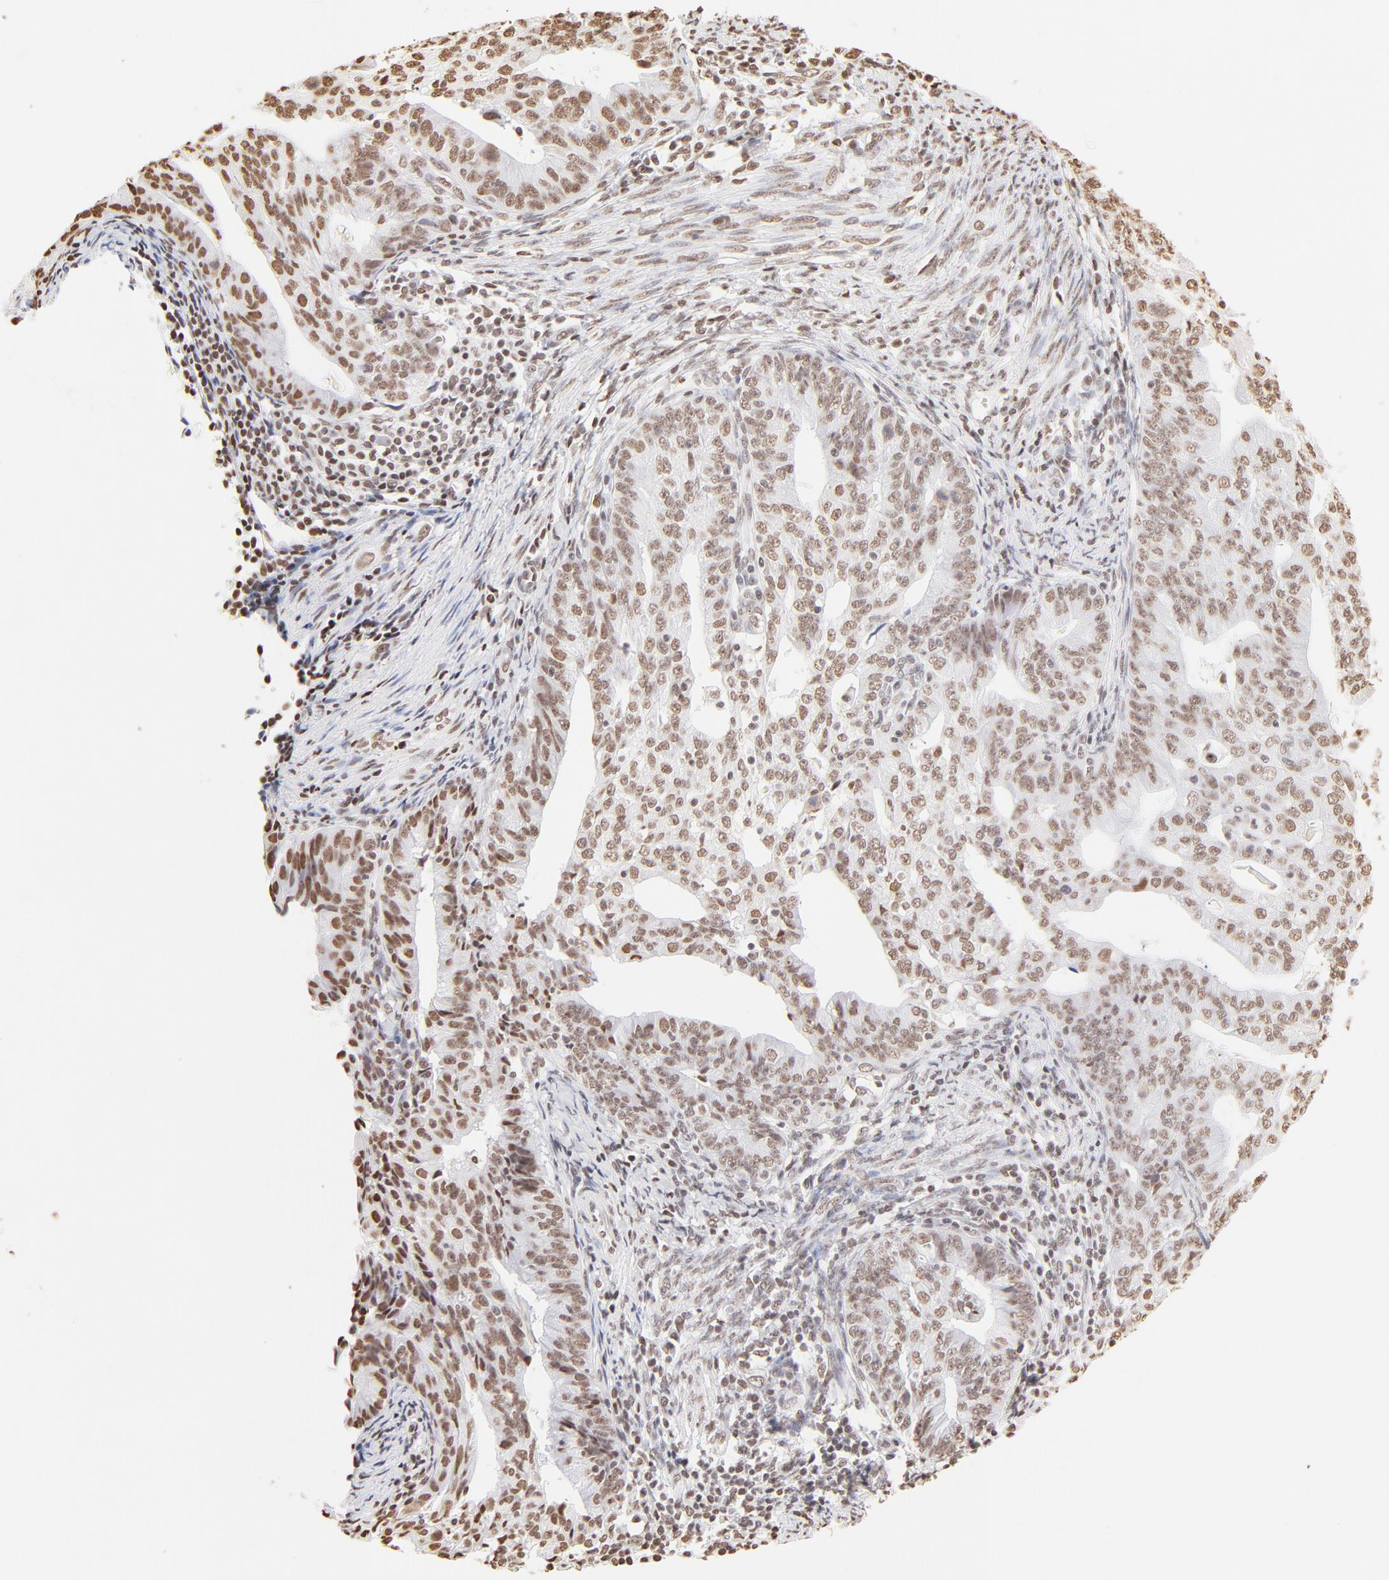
{"staining": {"intensity": "moderate", "quantity": ">75%", "location": "nuclear"}, "tissue": "endometrial cancer", "cell_type": "Tumor cells", "image_type": "cancer", "snomed": [{"axis": "morphology", "description": "Adenocarcinoma, NOS"}, {"axis": "topography", "description": "Endometrium"}], "caption": "Moderate nuclear expression is identified in approximately >75% of tumor cells in adenocarcinoma (endometrial).", "gene": "ZNF540", "patient": {"sex": "female", "age": 56}}